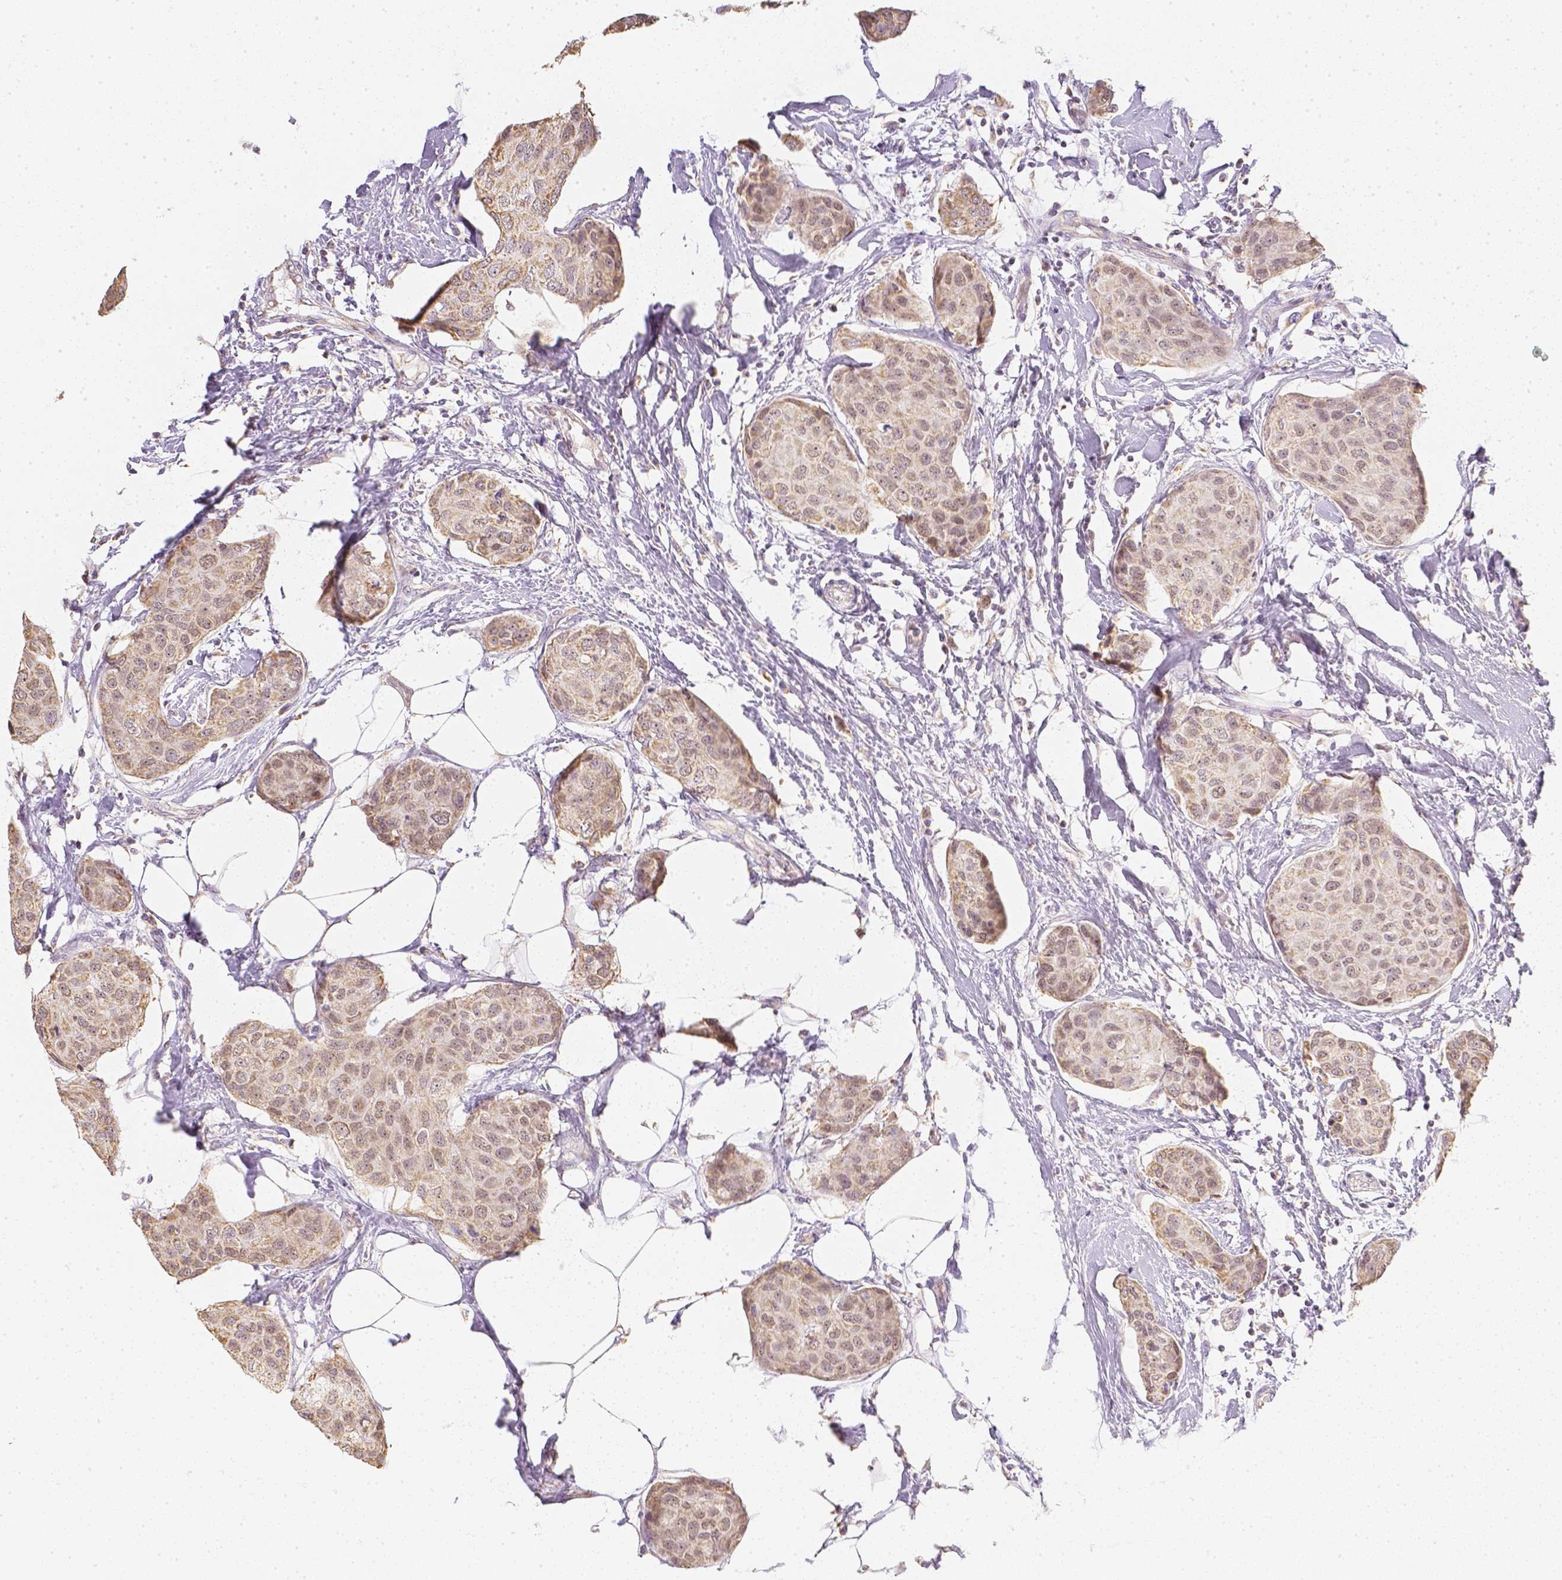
{"staining": {"intensity": "weak", "quantity": ">75%", "location": "cytoplasmic/membranous,nuclear"}, "tissue": "breast cancer", "cell_type": "Tumor cells", "image_type": "cancer", "snomed": [{"axis": "morphology", "description": "Duct carcinoma"}, {"axis": "topography", "description": "Breast"}], "caption": "IHC staining of breast cancer (infiltrating ductal carcinoma), which reveals low levels of weak cytoplasmic/membranous and nuclear staining in about >75% of tumor cells indicating weak cytoplasmic/membranous and nuclear protein expression. The staining was performed using DAB (brown) for protein detection and nuclei were counterstained in hematoxylin (blue).", "gene": "NVL", "patient": {"sex": "female", "age": 80}}